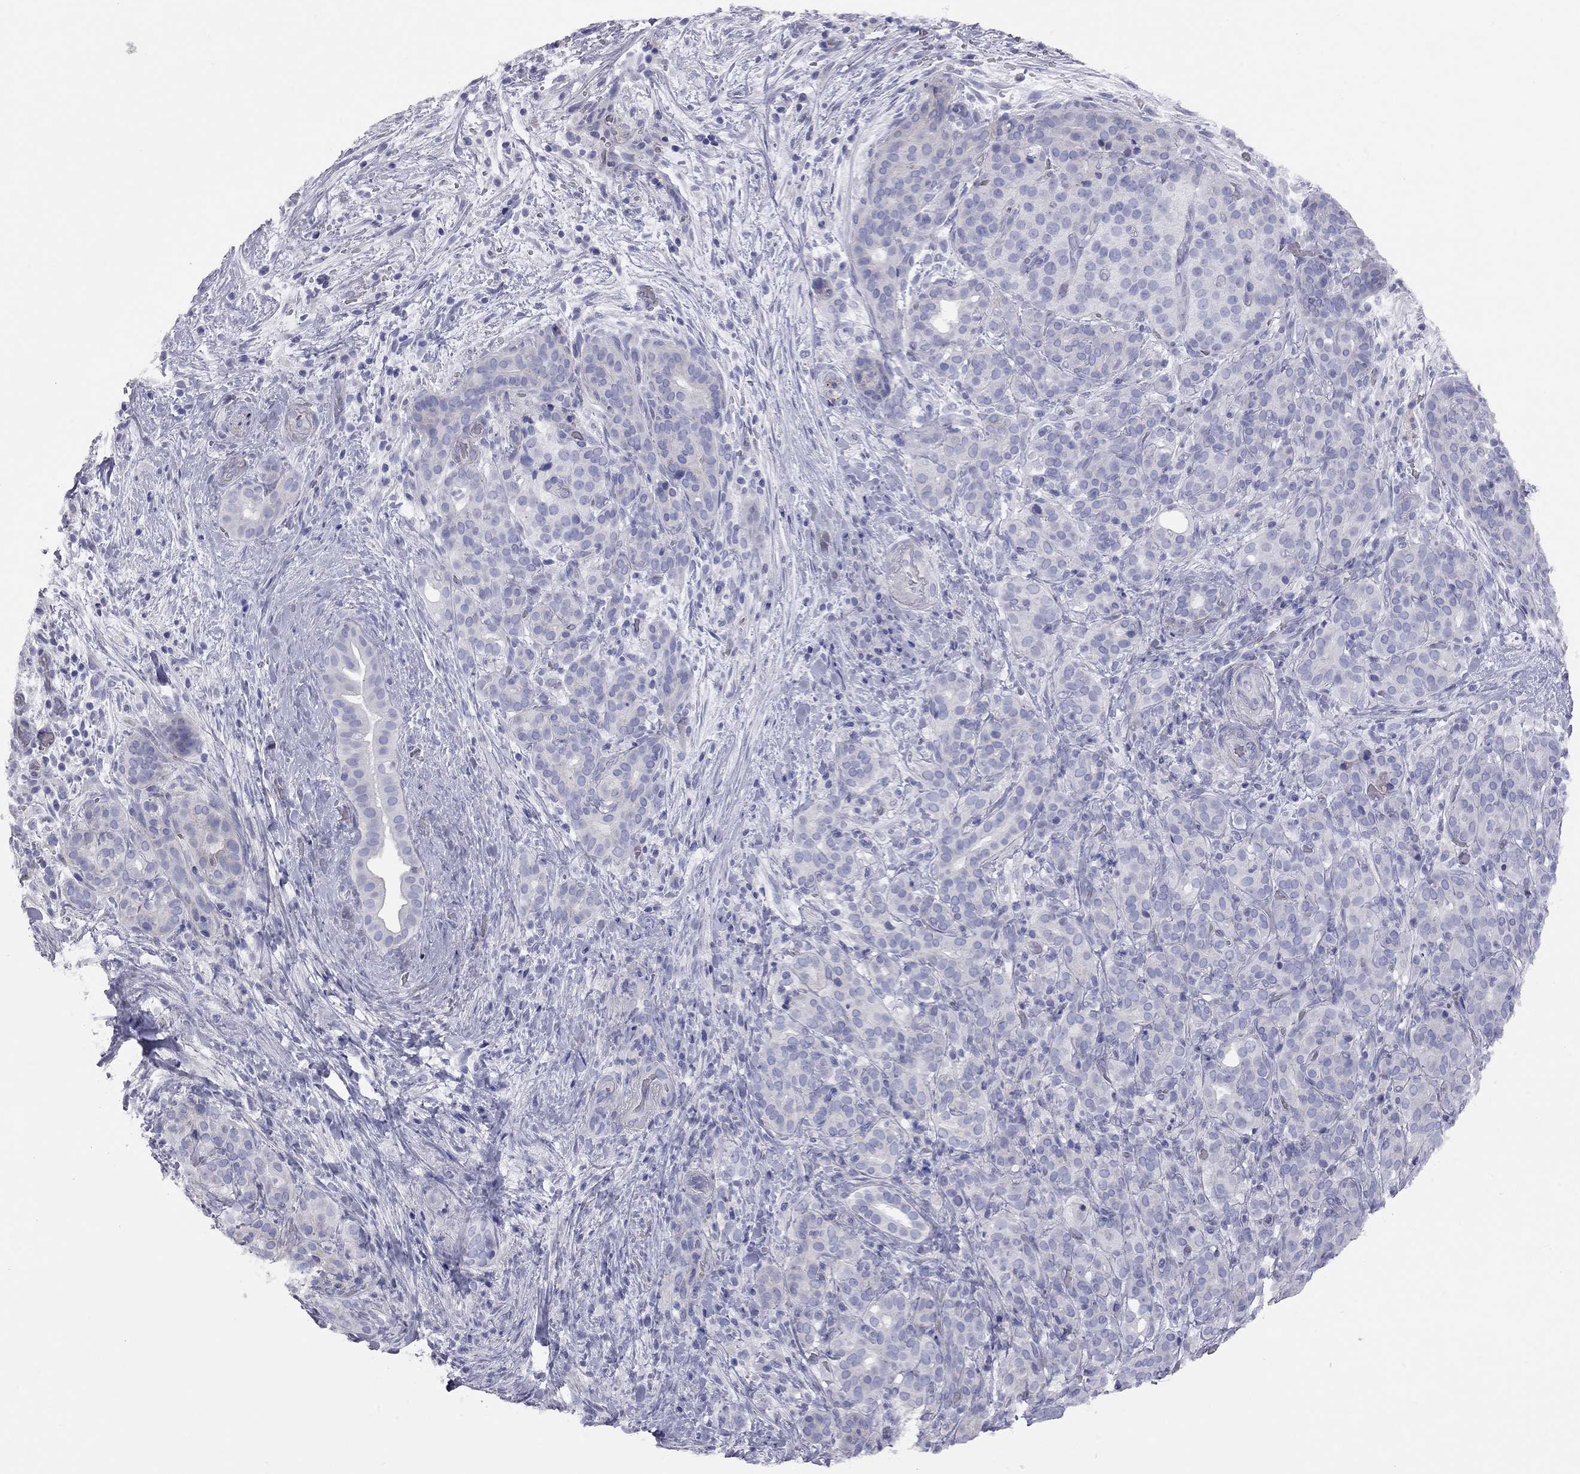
{"staining": {"intensity": "negative", "quantity": "none", "location": "none"}, "tissue": "pancreatic cancer", "cell_type": "Tumor cells", "image_type": "cancer", "snomed": [{"axis": "morphology", "description": "Adenocarcinoma, NOS"}, {"axis": "topography", "description": "Pancreas"}], "caption": "This is an immunohistochemistry (IHC) image of human pancreatic cancer (adenocarcinoma). There is no staining in tumor cells.", "gene": "ADCYAP1", "patient": {"sex": "male", "age": 44}}